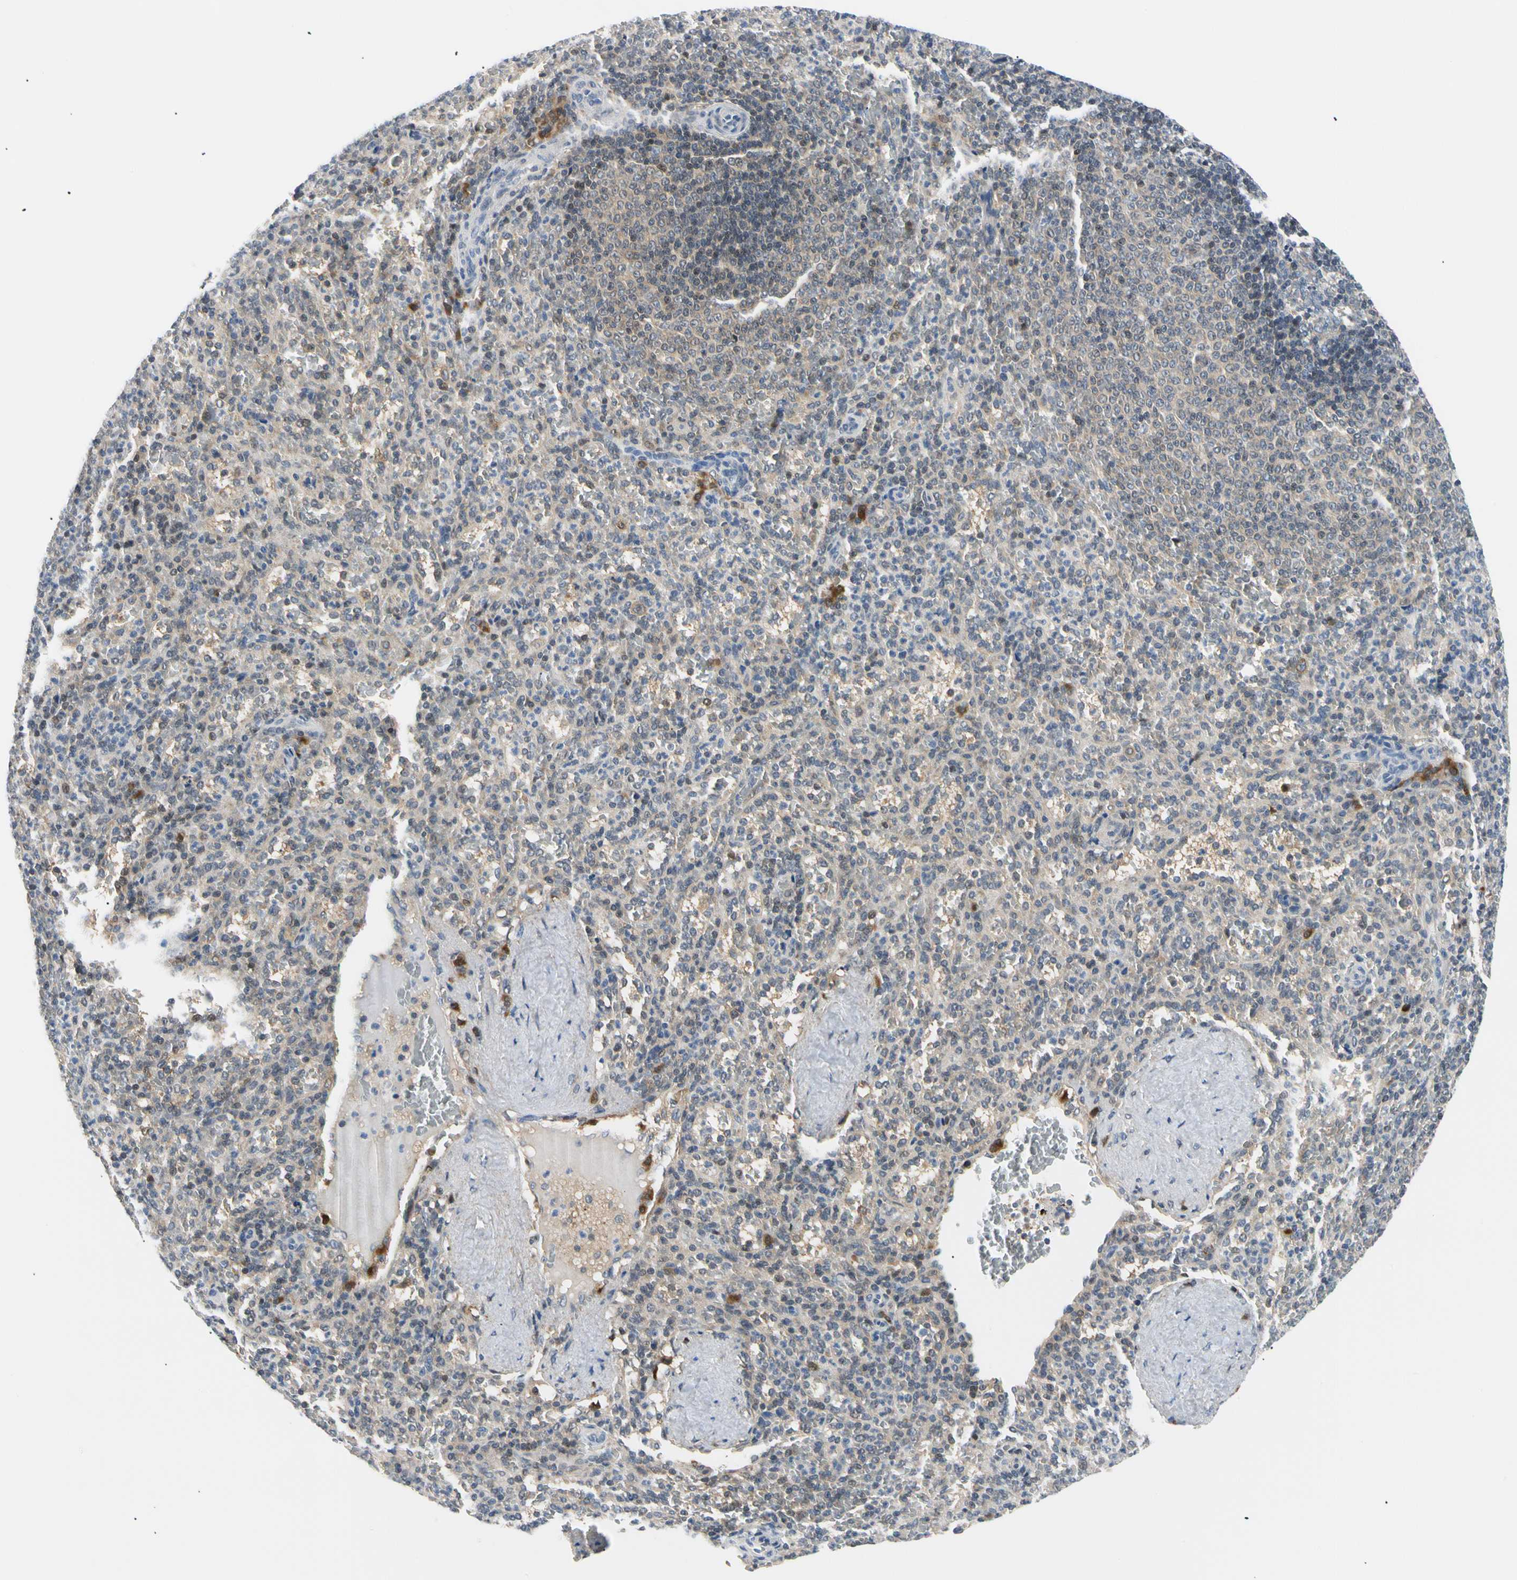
{"staining": {"intensity": "weak", "quantity": "<25%", "location": "cytoplasmic/membranous,nuclear"}, "tissue": "spleen", "cell_type": "Cells in red pulp", "image_type": "normal", "snomed": [{"axis": "morphology", "description": "Normal tissue, NOS"}, {"axis": "topography", "description": "Spleen"}], "caption": "High magnification brightfield microscopy of unremarkable spleen stained with DAB (brown) and counterstained with hematoxylin (blue): cells in red pulp show no significant expression. The staining was performed using DAB to visualize the protein expression in brown, while the nuclei were stained in blue with hematoxylin (Magnification: 20x).", "gene": "SEC23B", "patient": {"sex": "female", "age": 21}}